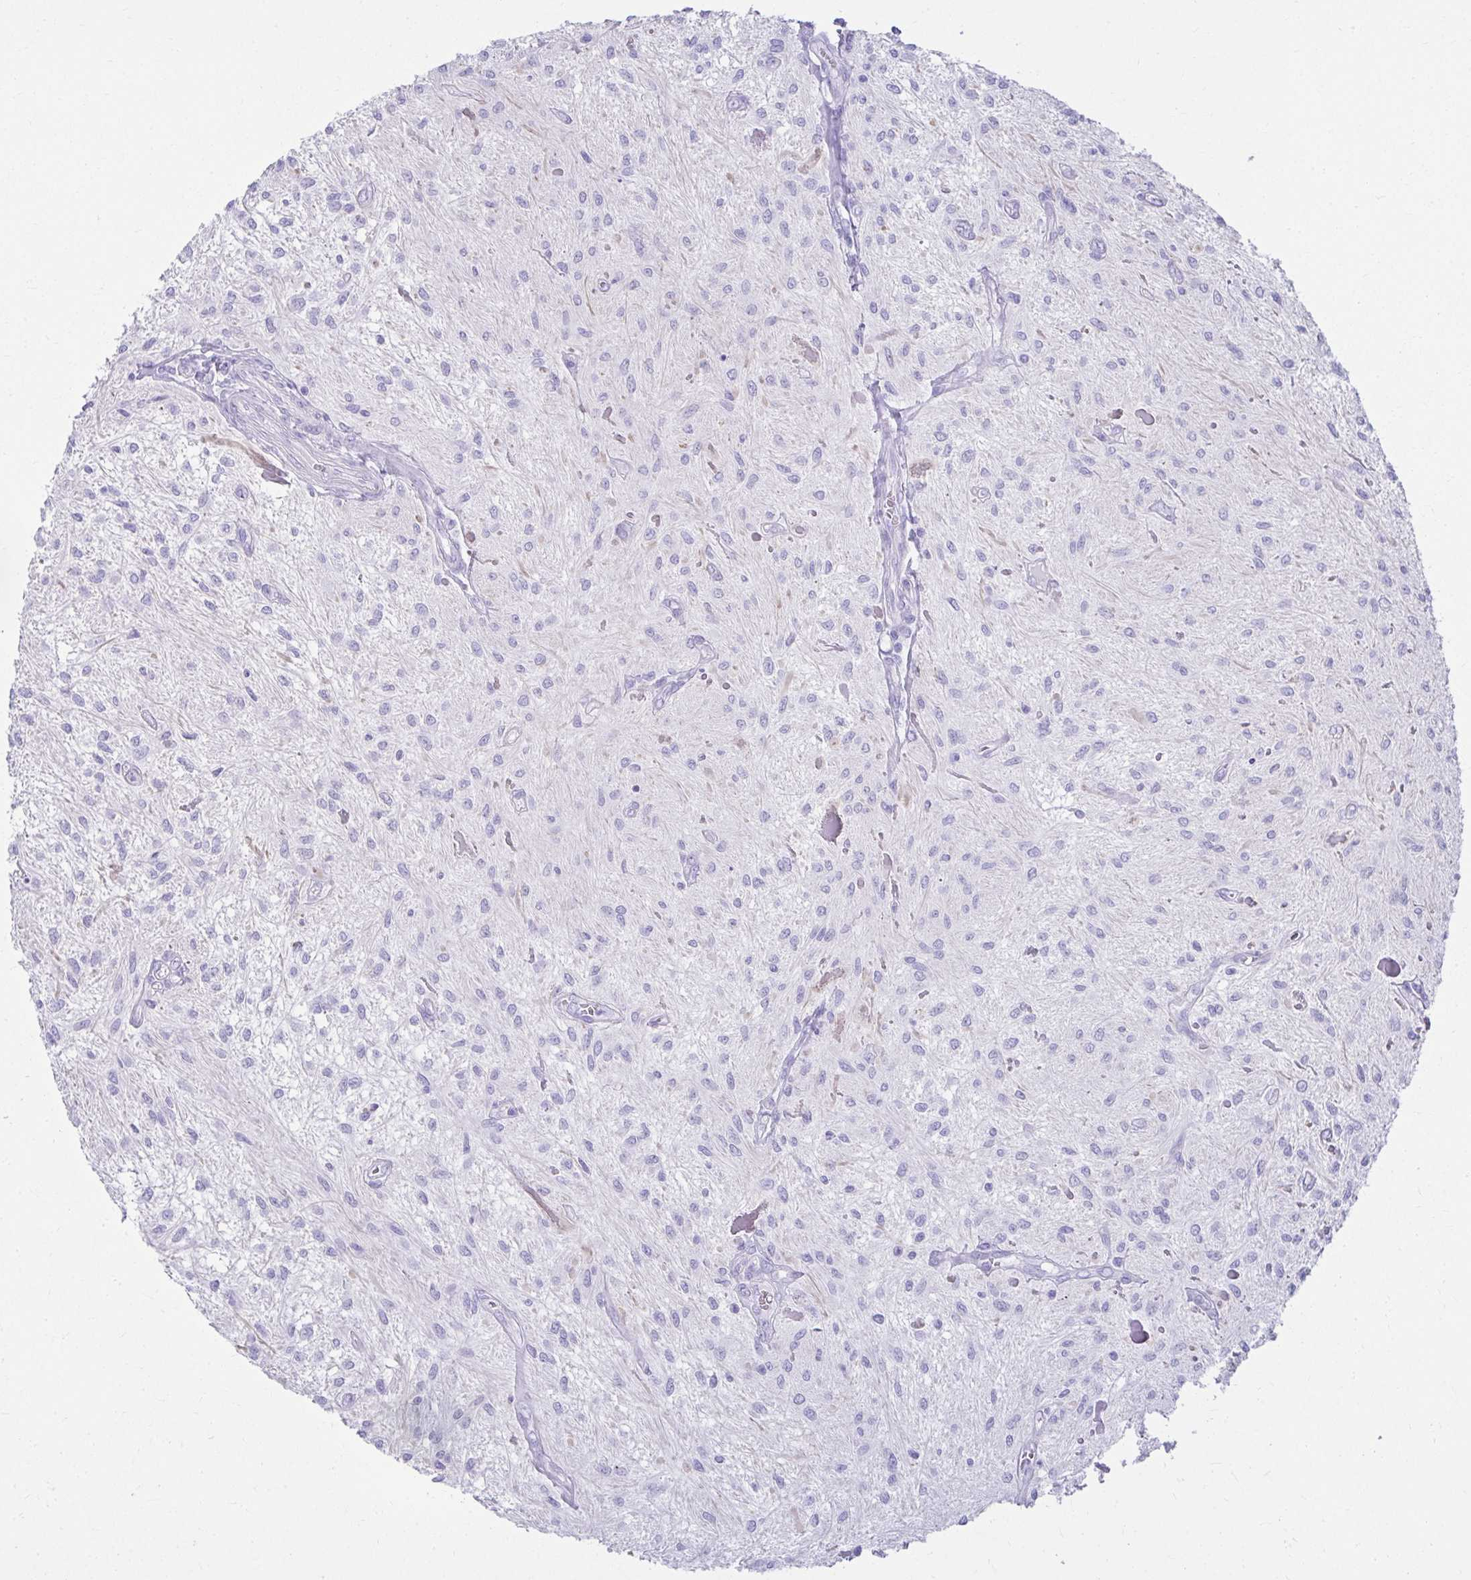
{"staining": {"intensity": "negative", "quantity": "none", "location": "none"}, "tissue": "glioma", "cell_type": "Tumor cells", "image_type": "cancer", "snomed": [{"axis": "morphology", "description": "Glioma, malignant, Low grade"}, {"axis": "topography", "description": "Cerebellum"}], "caption": "High magnification brightfield microscopy of low-grade glioma (malignant) stained with DAB (brown) and counterstained with hematoxylin (blue): tumor cells show no significant expression.", "gene": "ATP4B", "patient": {"sex": "female", "age": 14}}